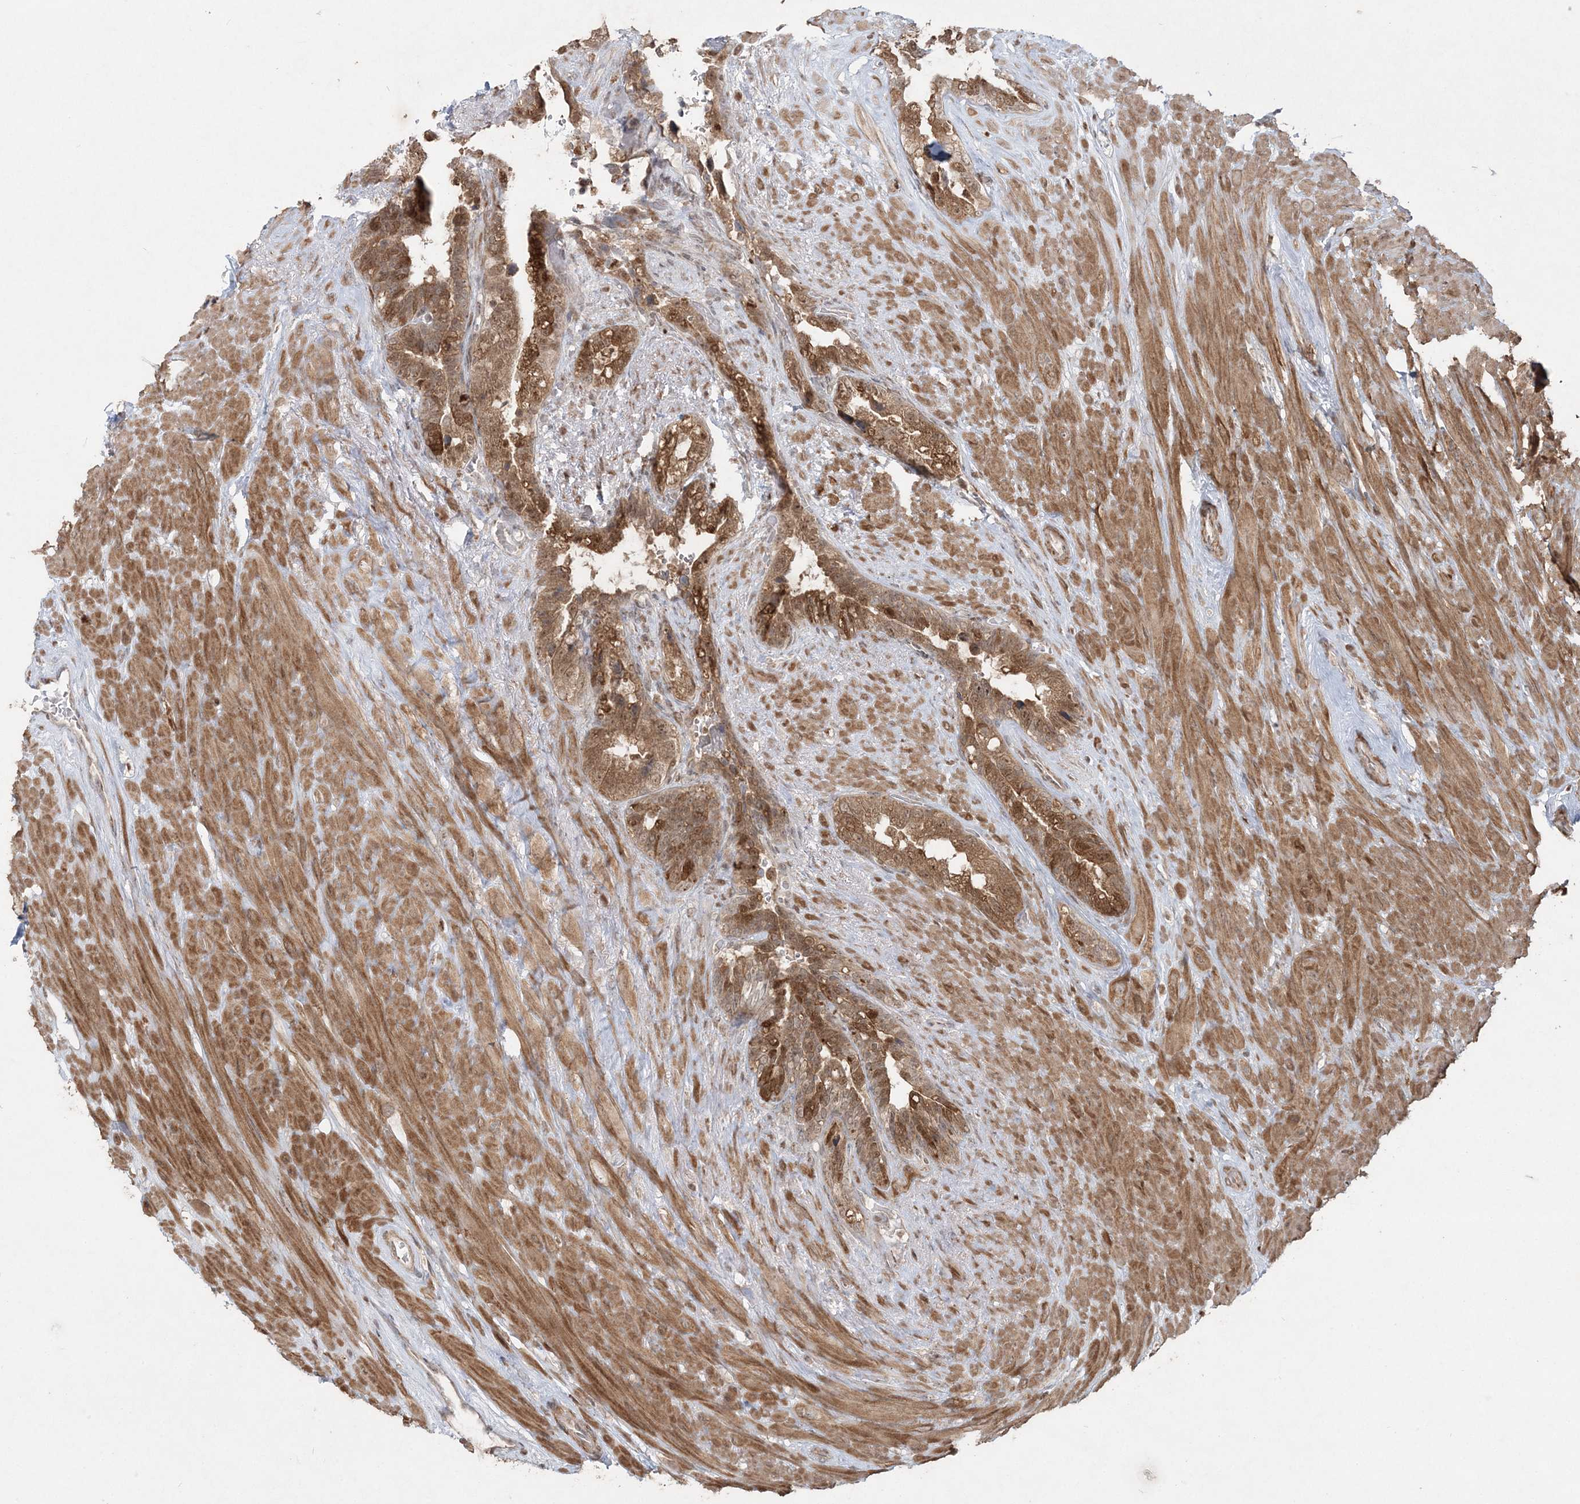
{"staining": {"intensity": "moderate", "quantity": ">75%", "location": "cytoplasmic/membranous,nuclear"}, "tissue": "seminal vesicle", "cell_type": "Glandular cells", "image_type": "normal", "snomed": [{"axis": "morphology", "description": "Normal tissue, NOS"}, {"axis": "topography", "description": "Seminal veicle"}], "caption": "DAB immunohistochemical staining of benign seminal vesicle exhibits moderate cytoplasmic/membranous,nuclear protein expression in about >75% of glandular cells.", "gene": "SLU7", "patient": {"sex": "male", "age": 80}}